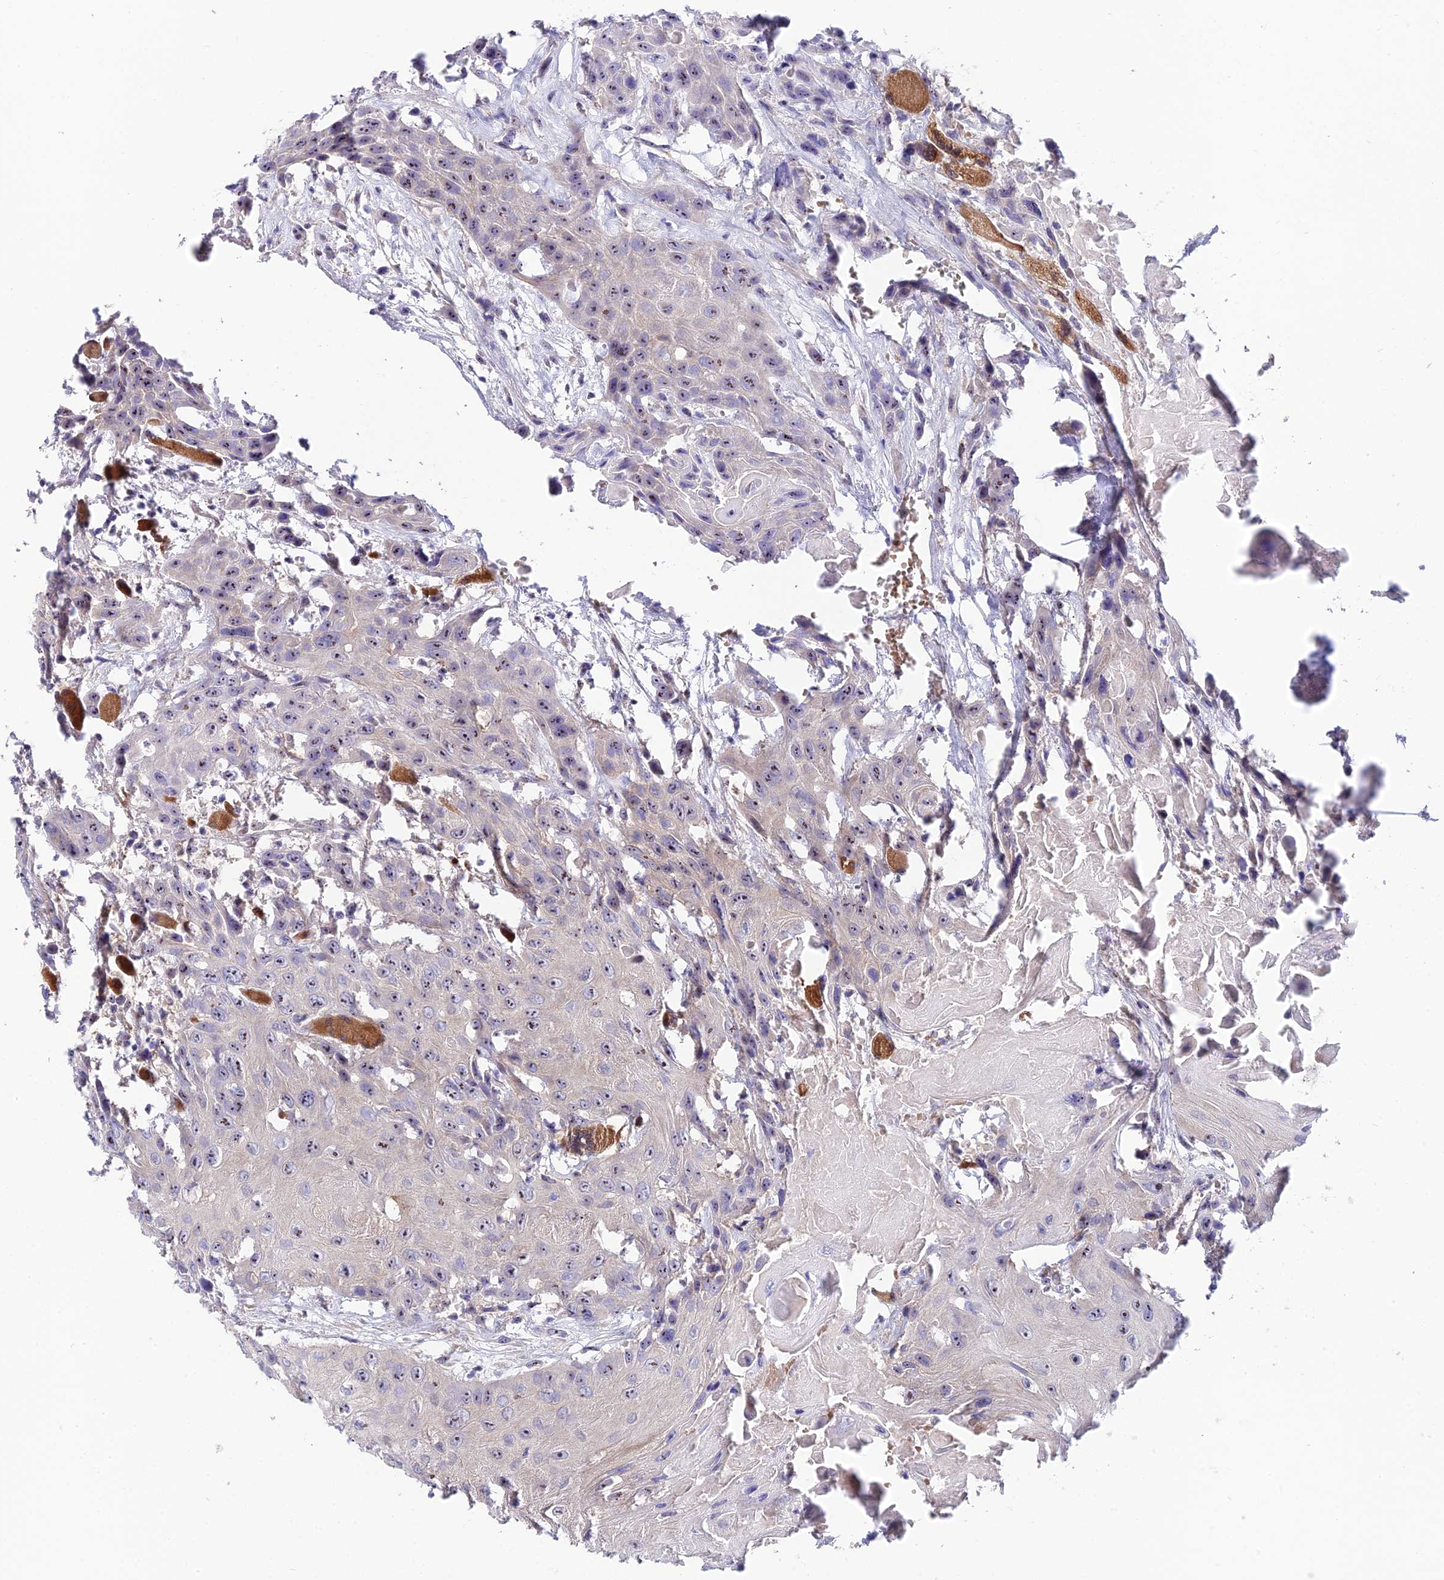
{"staining": {"intensity": "moderate", "quantity": "25%-75%", "location": "nuclear"}, "tissue": "head and neck cancer", "cell_type": "Tumor cells", "image_type": "cancer", "snomed": [{"axis": "morphology", "description": "Squamous cell carcinoma, NOS"}, {"axis": "topography", "description": "Head-Neck"}], "caption": "The immunohistochemical stain labels moderate nuclear positivity in tumor cells of squamous cell carcinoma (head and neck) tissue.", "gene": "DUSP29", "patient": {"sex": "male", "age": 81}}